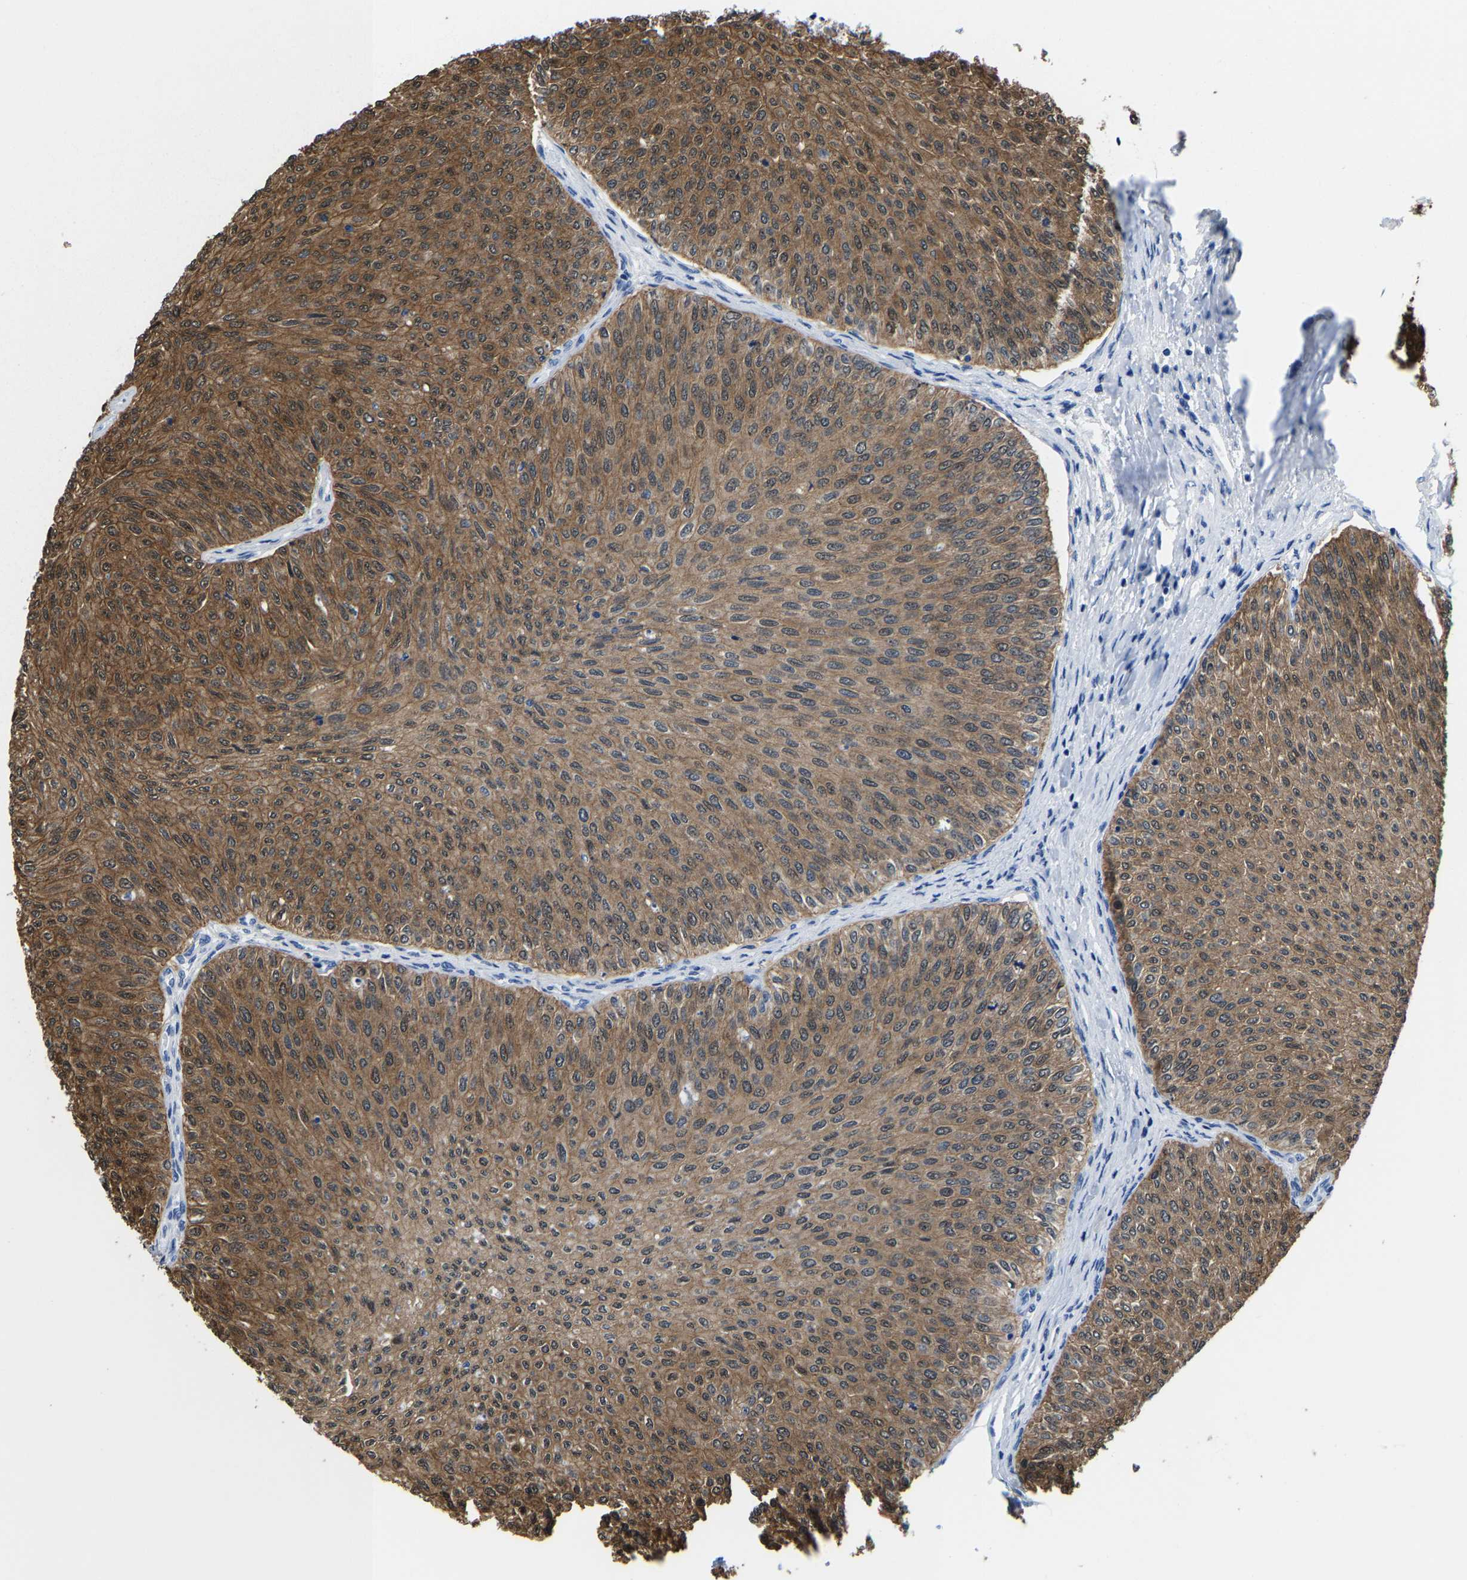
{"staining": {"intensity": "moderate", "quantity": ">75%", "location": "cytoplasmic/membranous"}, "tissue": "urothelial cancer", "cell_type": "Tumor cells", "image_type": "cancer", "snomed": [{"axis": "morphology", "description": "Urothelial carcinoma, Low grade"}, {"axis": "topography", "description": "Urinary bladder"}], "caption": "The histopathology image displays immunohistochemical staining of urothelial cancer. There is moderate cytoplasmic/membranous expression is seen in approximately >75% of tumor cells. (IHC, brightfield microscopy, high magnification).", "gene": "SSH3", "patient": {"sex": "male", "age": 78}}